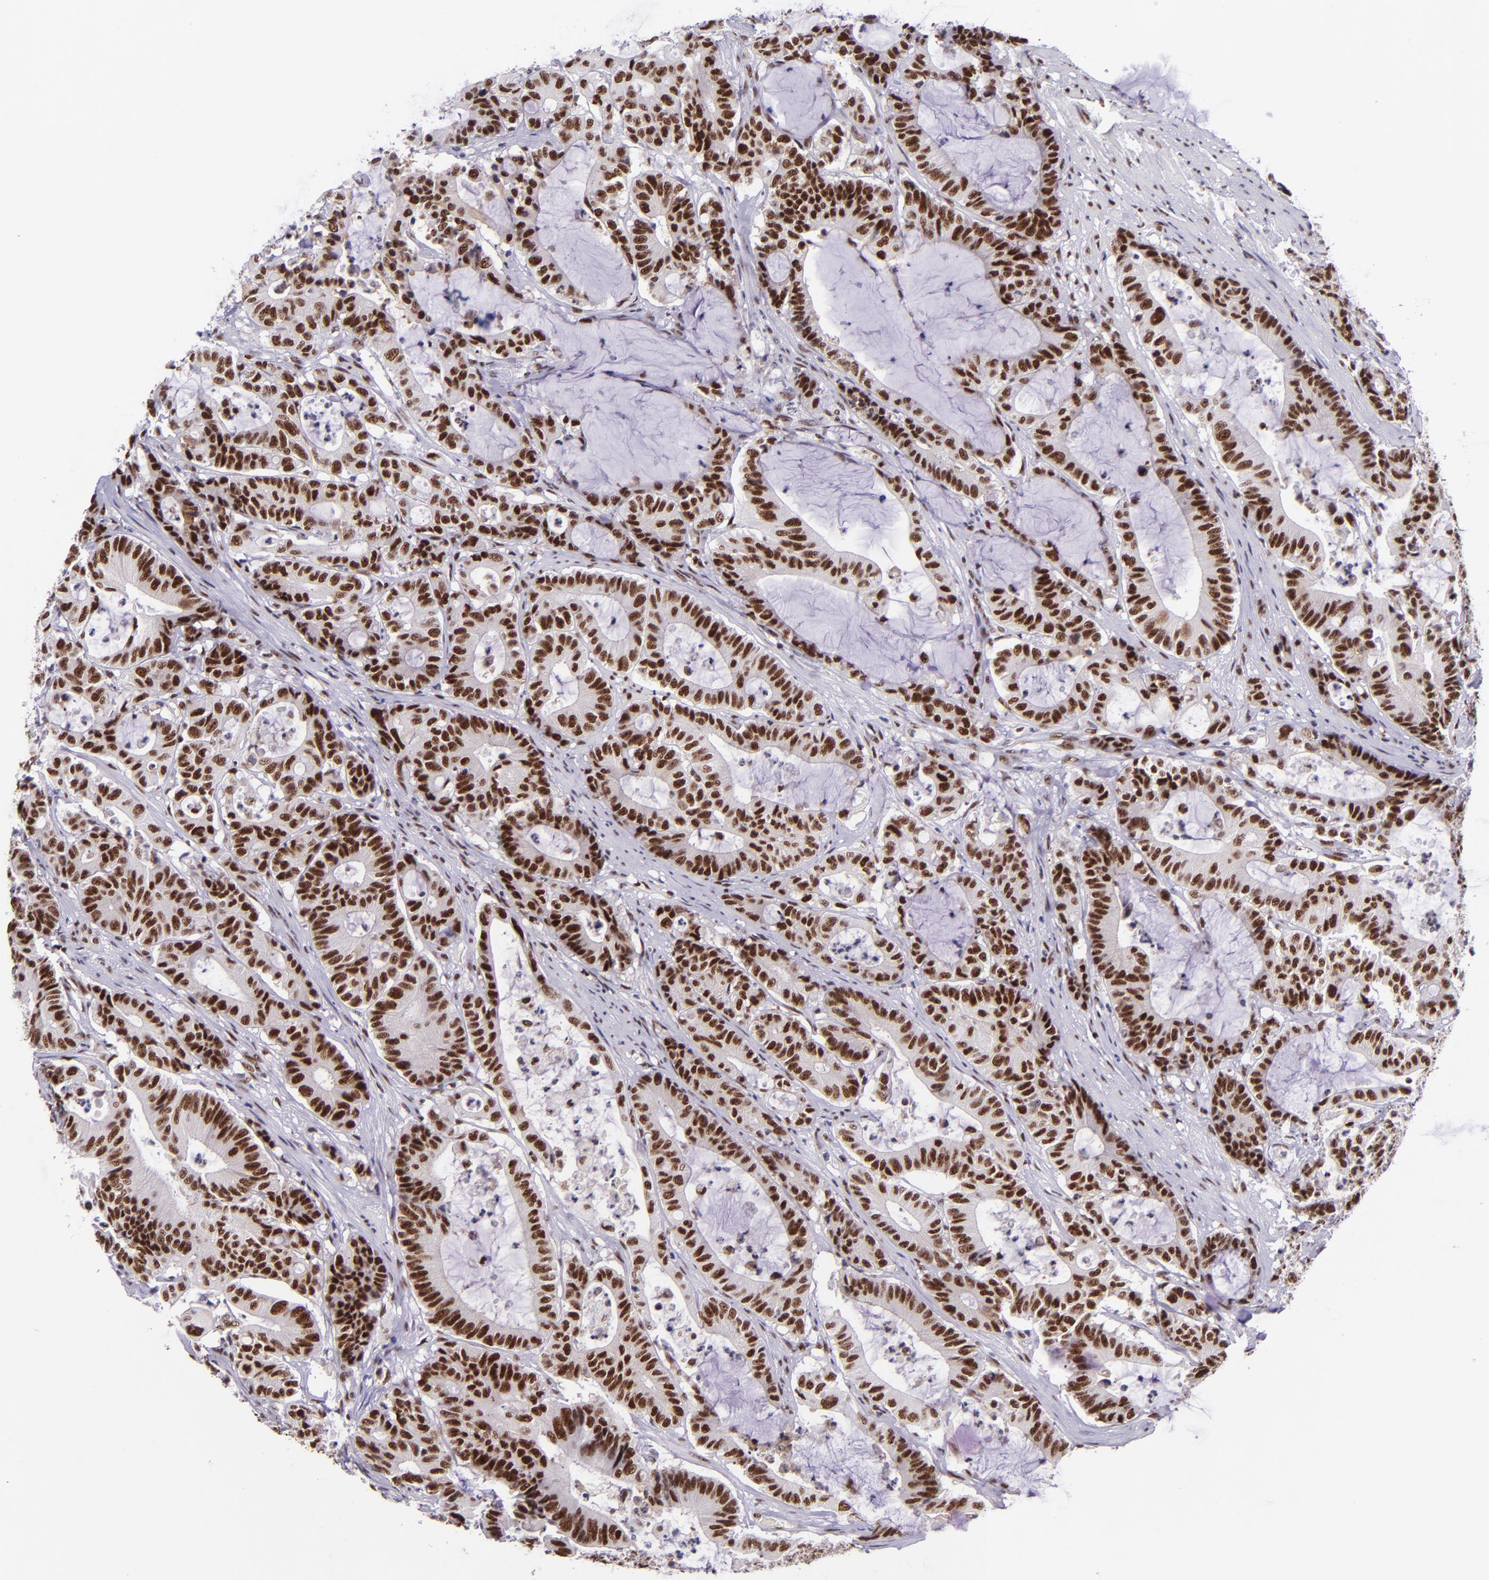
{"staining": {"intensity": "strong", "quantity": ">75%", "location": "nuclear"}, "tissue": "colorectal cancer", "cell_type": "Tumor cells", "image_type": "cancer", "snomed": [{"axis": "morphology", "description": "Adenocarcinoma, NOS"}, {"axis": "topography", "description": "Colon"}], "caption": "This photomicrograph exhibits IHC staining of human colorectal adenocarcinoma, with high strong nuclear positivity in about >75% of tumor cells.", "gene": "GPKOW", "patient": {"sex": "female", "age": 84}}